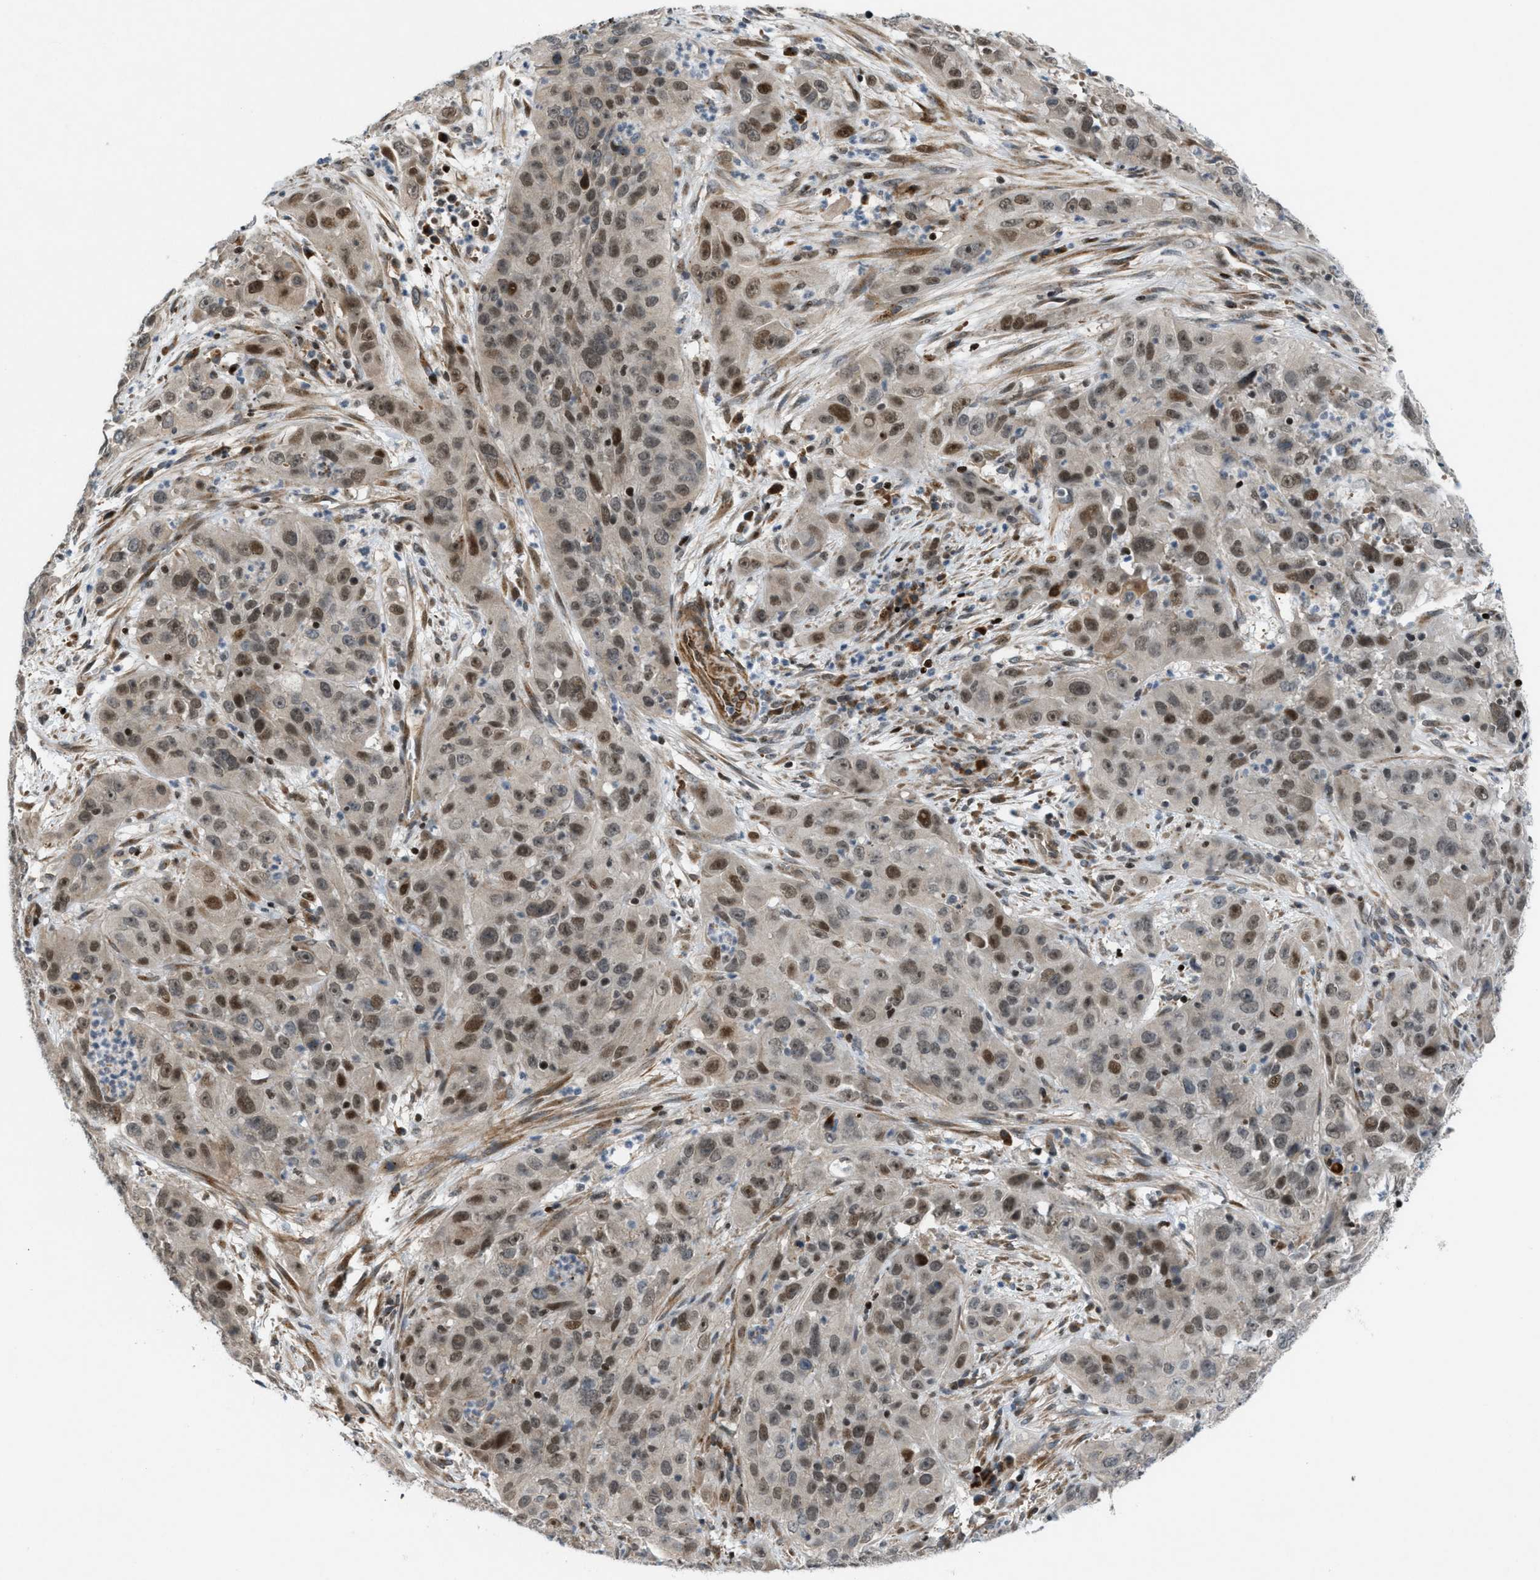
{"staining": {"intensity": "moderate", "quantity": ">75%", "location": "nuclear"}, "tissue": "cervical cancer", "cell_type": "Tumor cells", "image_type": "cancer", "snomed": [{"axis": "morphology", "description": "Squamous cell carcinoma, NOS"}, {"axis": "topography", "description": "Cervix"}], "caption": "A photomicrograph showing moderate nuclear expression in about >75% of tumor cells in cervical cancer, as visualized by brown immunohistochemical staining.", "gene": "ZNF276", "patient": {"sex": "female", "age": 32}}